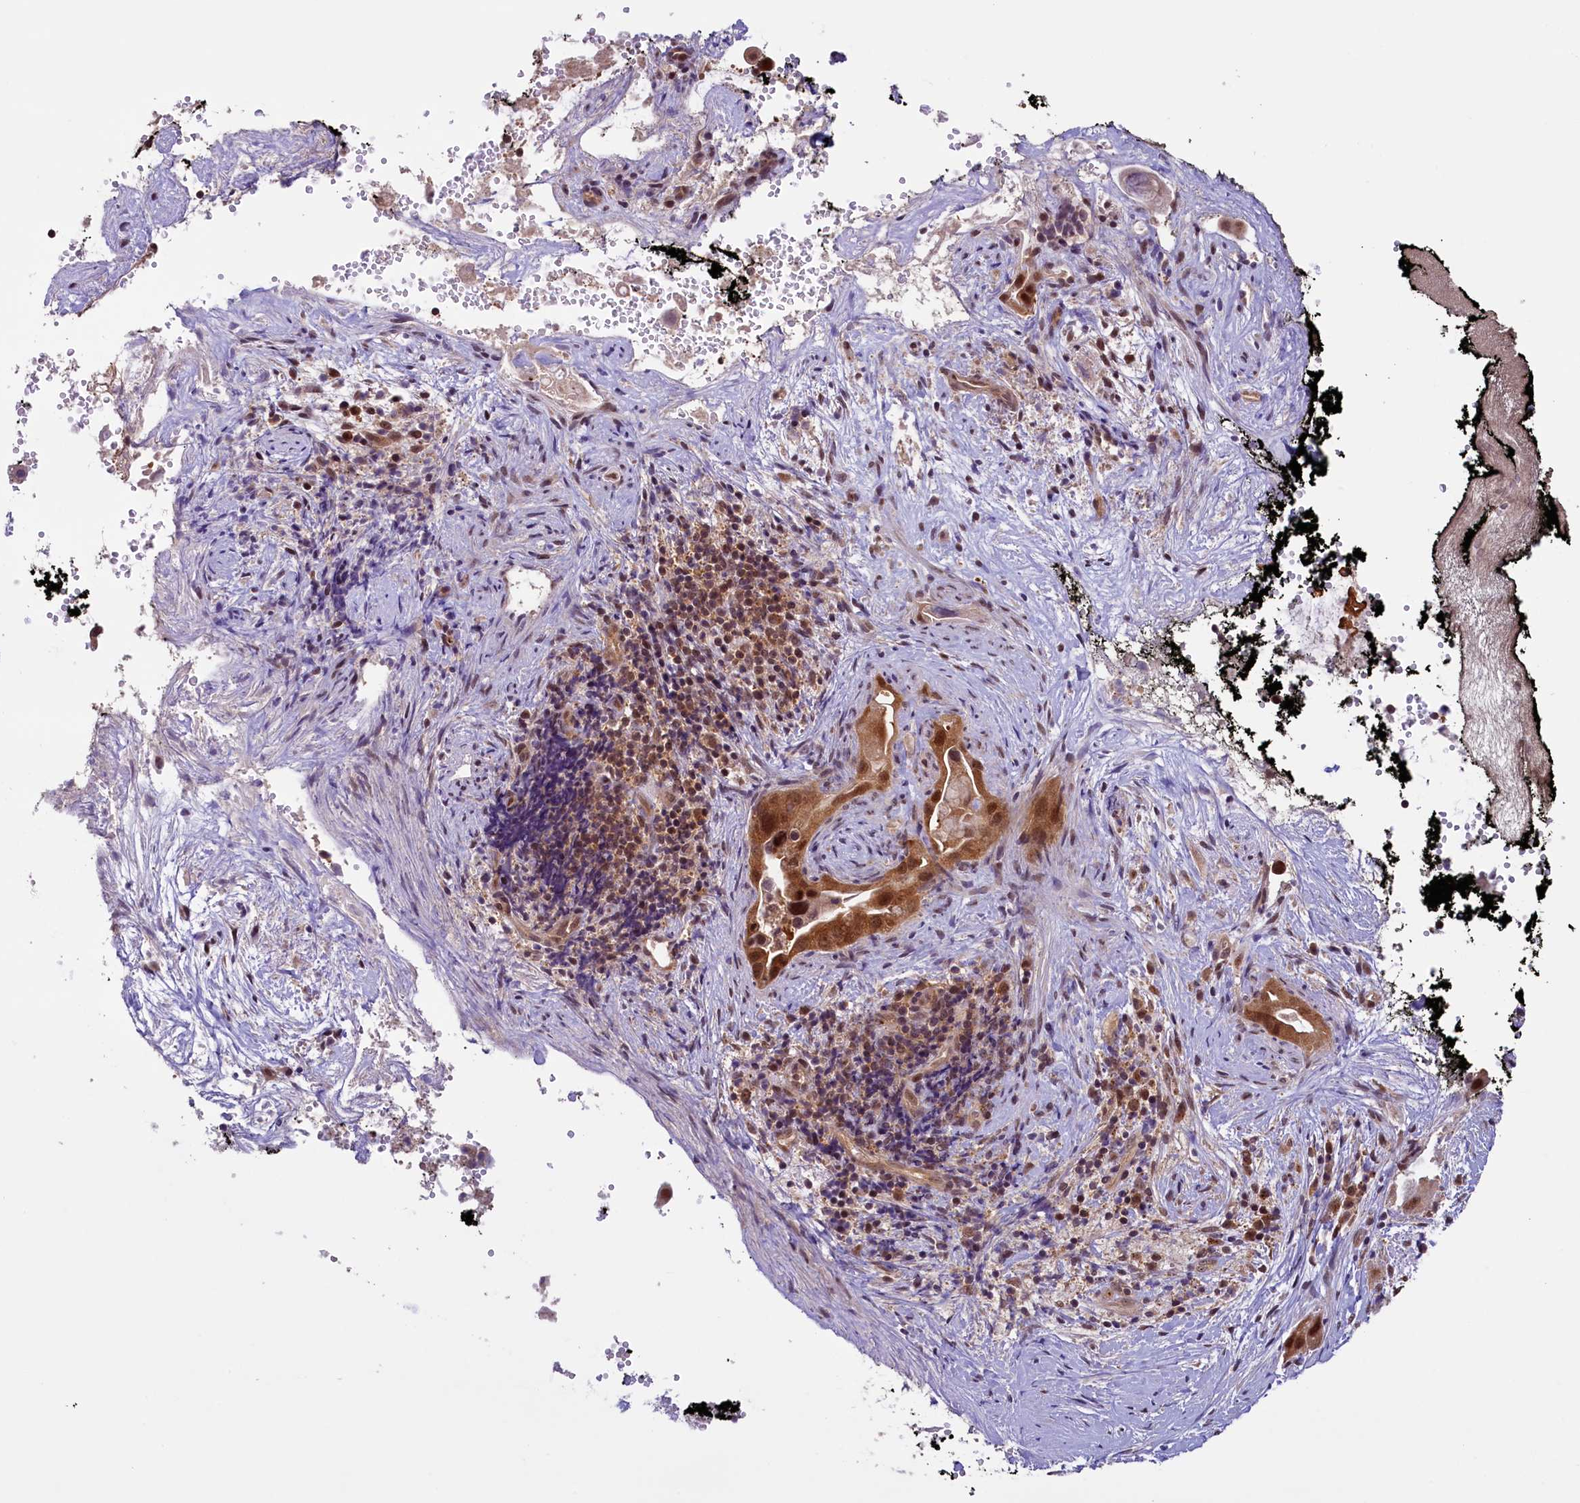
{"staining": {"intensity": "moderate", "quantity": ">75%", "location": "cytoplasmic/membranous,nuclear"}, "tissue": "pancreatic cancer", "cell_type": "Tumor cells", "image_type": "cancer", "snomed": [{"axis": "morphology", "description": "Inflammation, NOS"}, {"axis": "morphology", "description": "Adenocarcinoma, NOS"}, {"axis": "topography", "description": "Pancreas"}], "caption": "A high-resolution micrograph shows IHC staining of pancreatic cancer (adenocarcinoma), which exhibits moderate cytoplasmic/membranous and nuclear expression in about >75% of tumor cells.", "gene": "SLC7A6OS", "patient": {"sex": "female", "age": 56}}